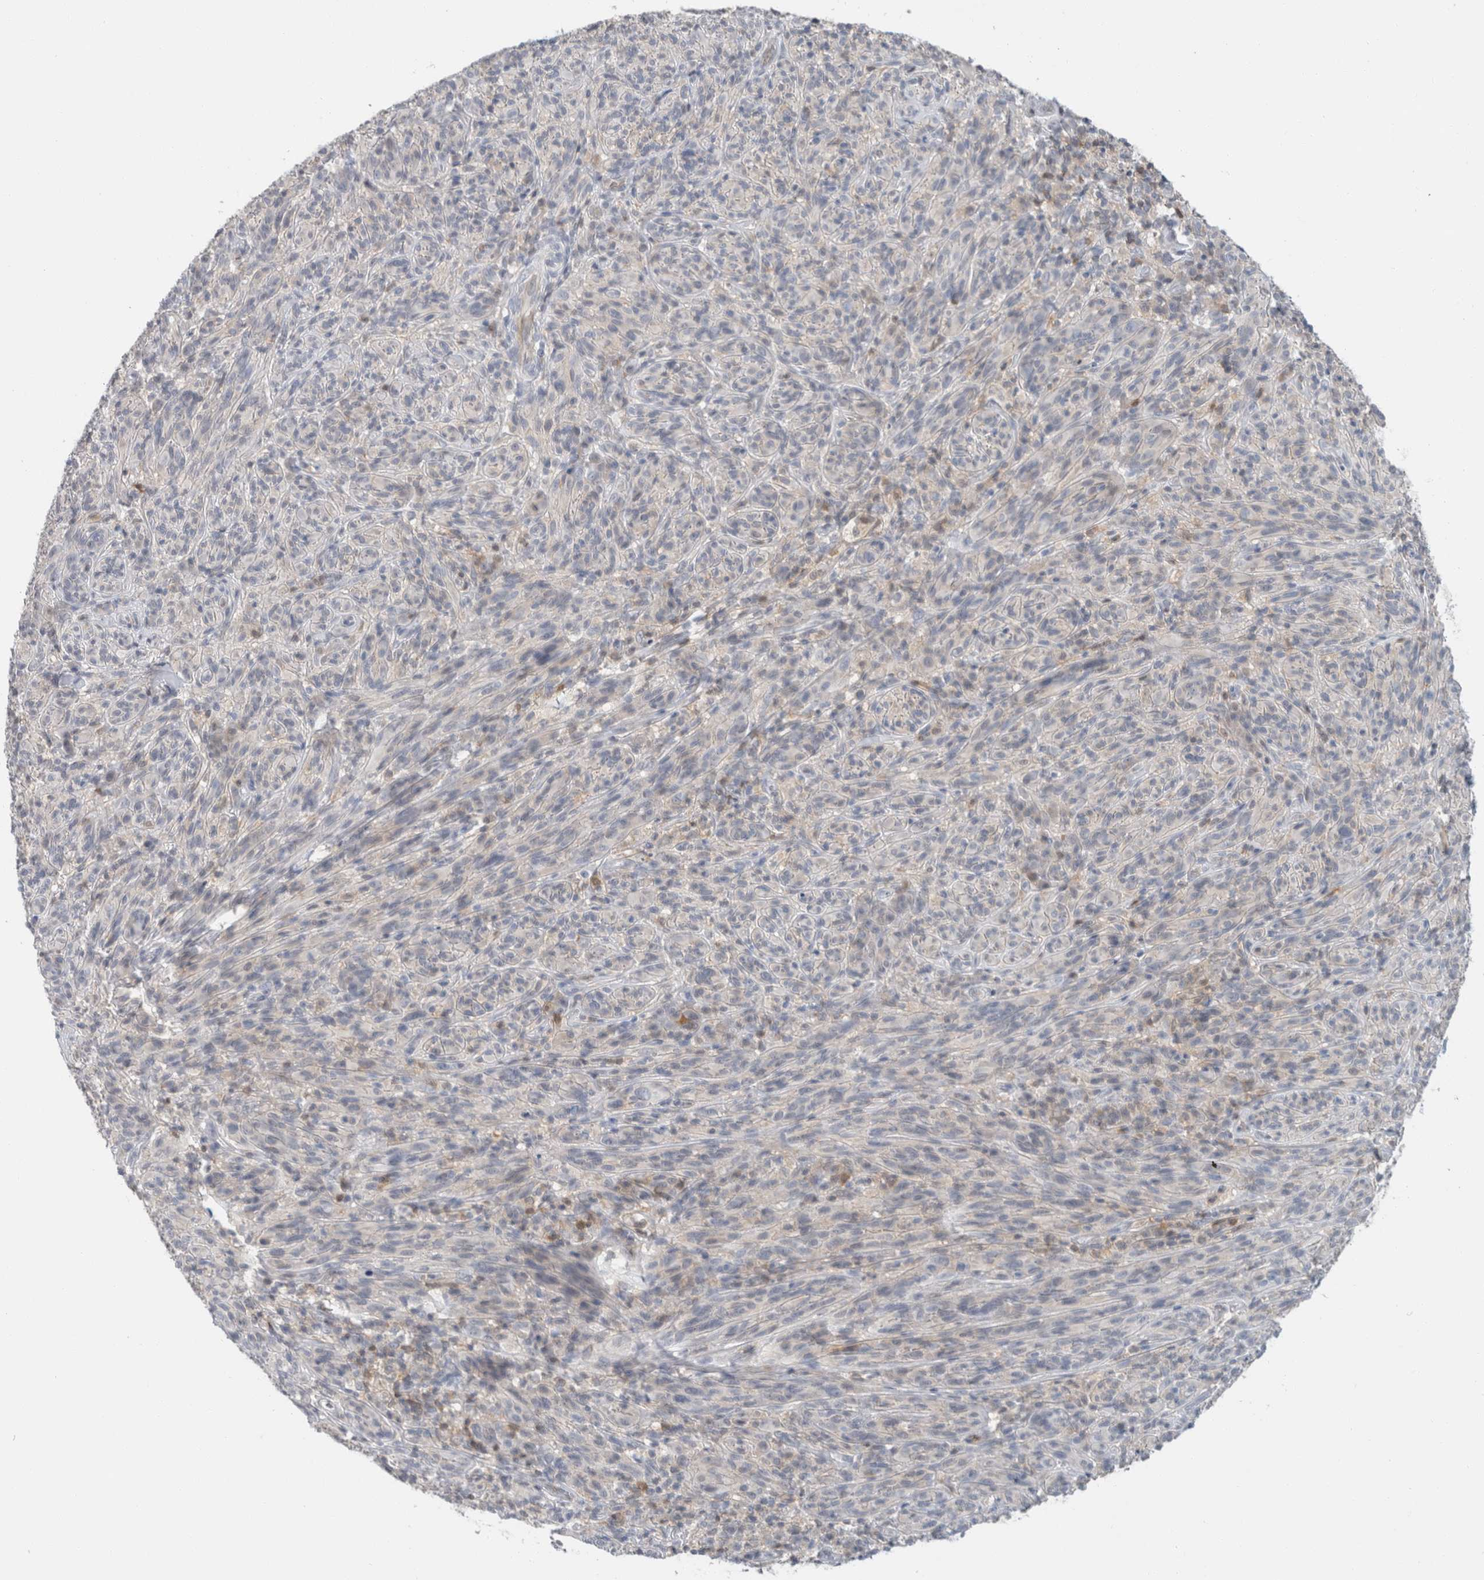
{"staining": {"intensity": "negative", "quantity": "none", "location": "none"}, "tissue": "melanoma", "cell_type": "Tumor cells", "image_type": "cancer", "snomed": [{"axis": "morphology", "description": "Malignant melanoma, NOS"}, {"axis": "topography", "description": "Skin of head"}], "caption": "A high-resolution micrograph shows immunohistochemistry staining of melanoma, which demonstrates no significant staining in tumor cells.", "gene": "CASP6", "patient": {"sex": "male", "age": 96}}